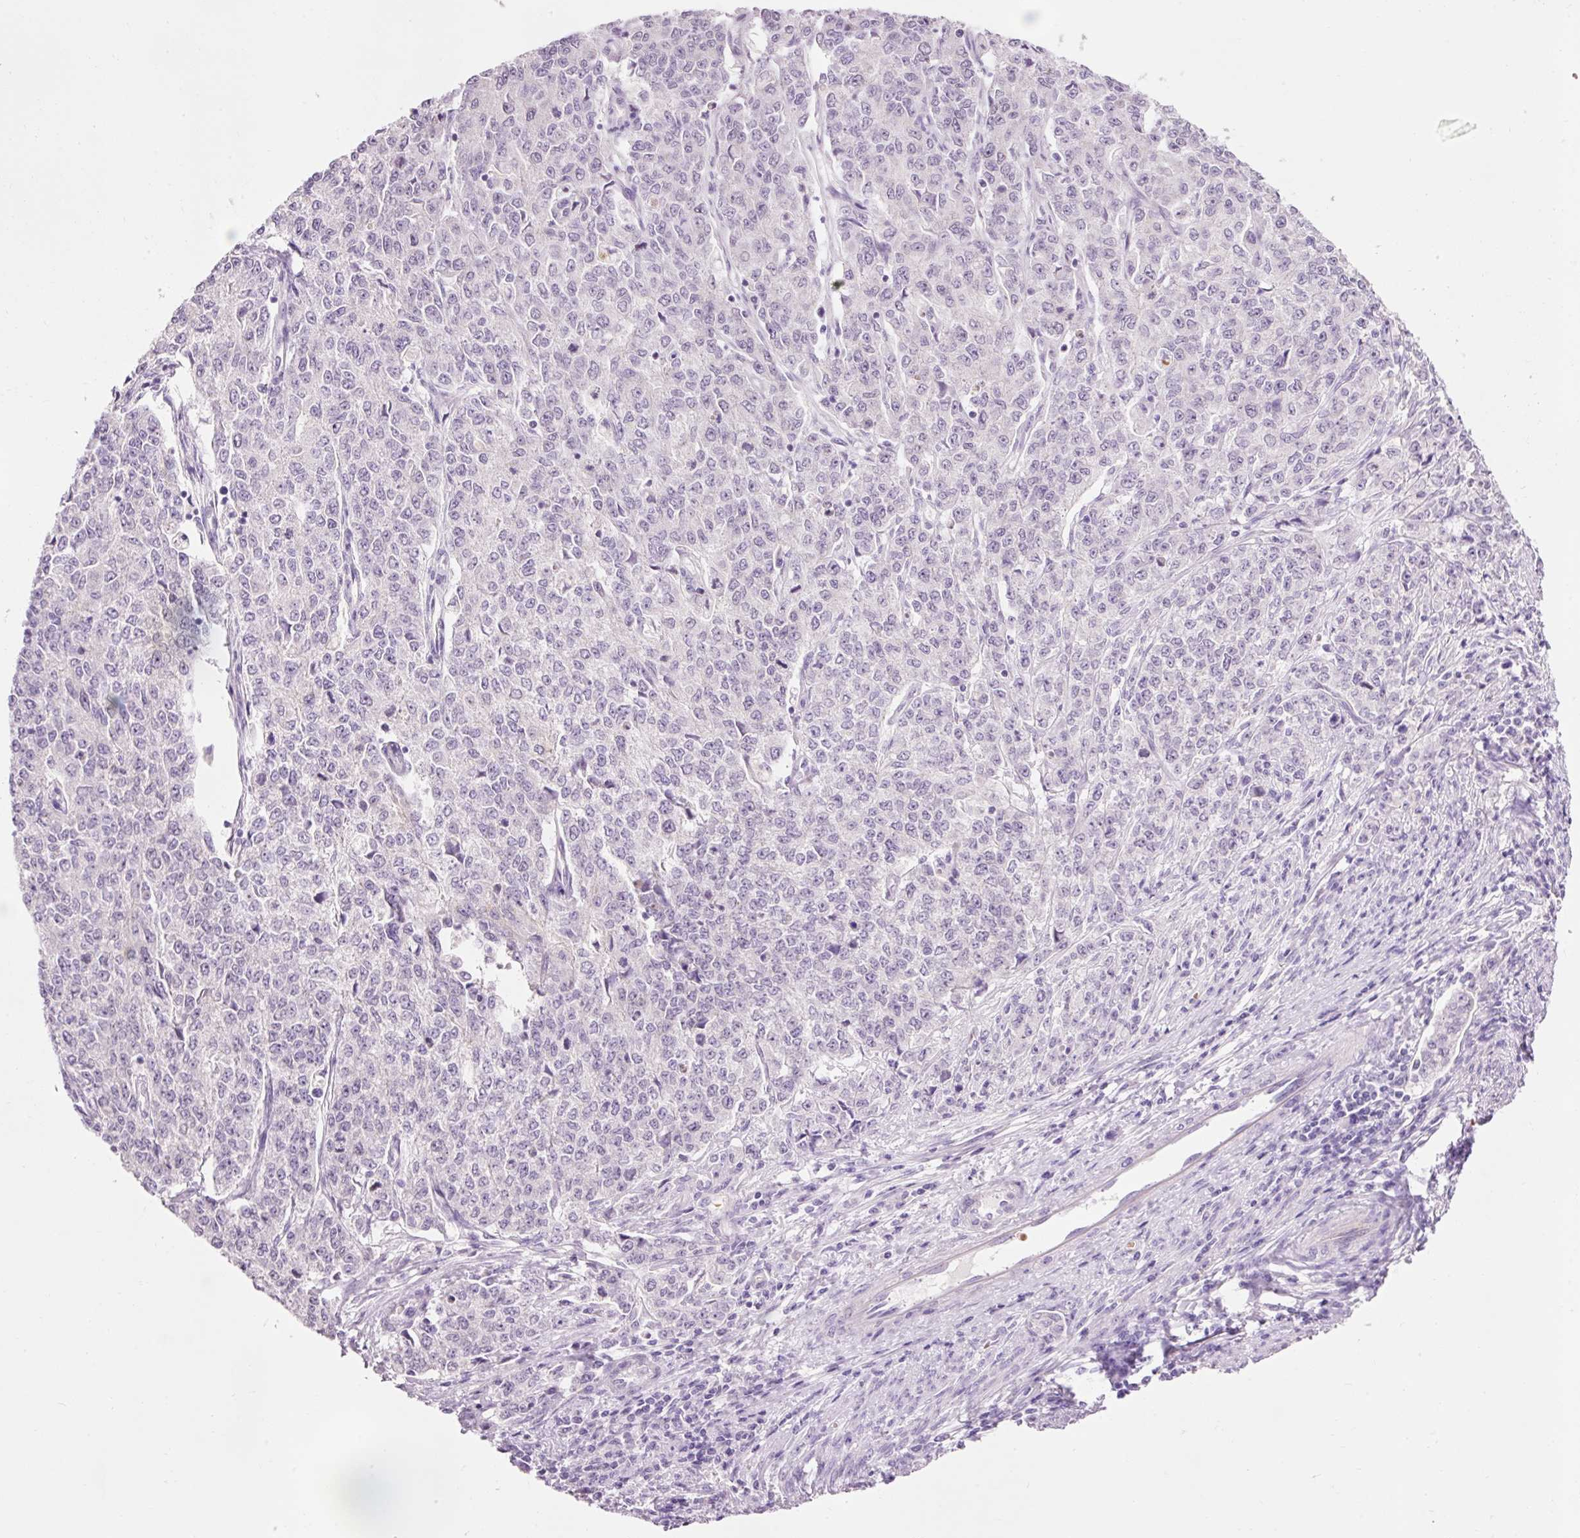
{"staining": {"intensity": "negative", "quantity": "none", "location": "none"}, "tissue": "endometrial cancer", "cell_type": "Tumor cells", "image_type": "cancer", "snomed": [{"axis": "morphology", "description": "Adenocarcinoma, NOS"}, {"axis": "topography", "description": "Endometrium"}], "caption": "Histopathology image shows no protein staining in tumor cells of endometrial adenocarcinoma tissue.", "gene": "DHRS11", "patient": {"sex": "female", "age": 50}}